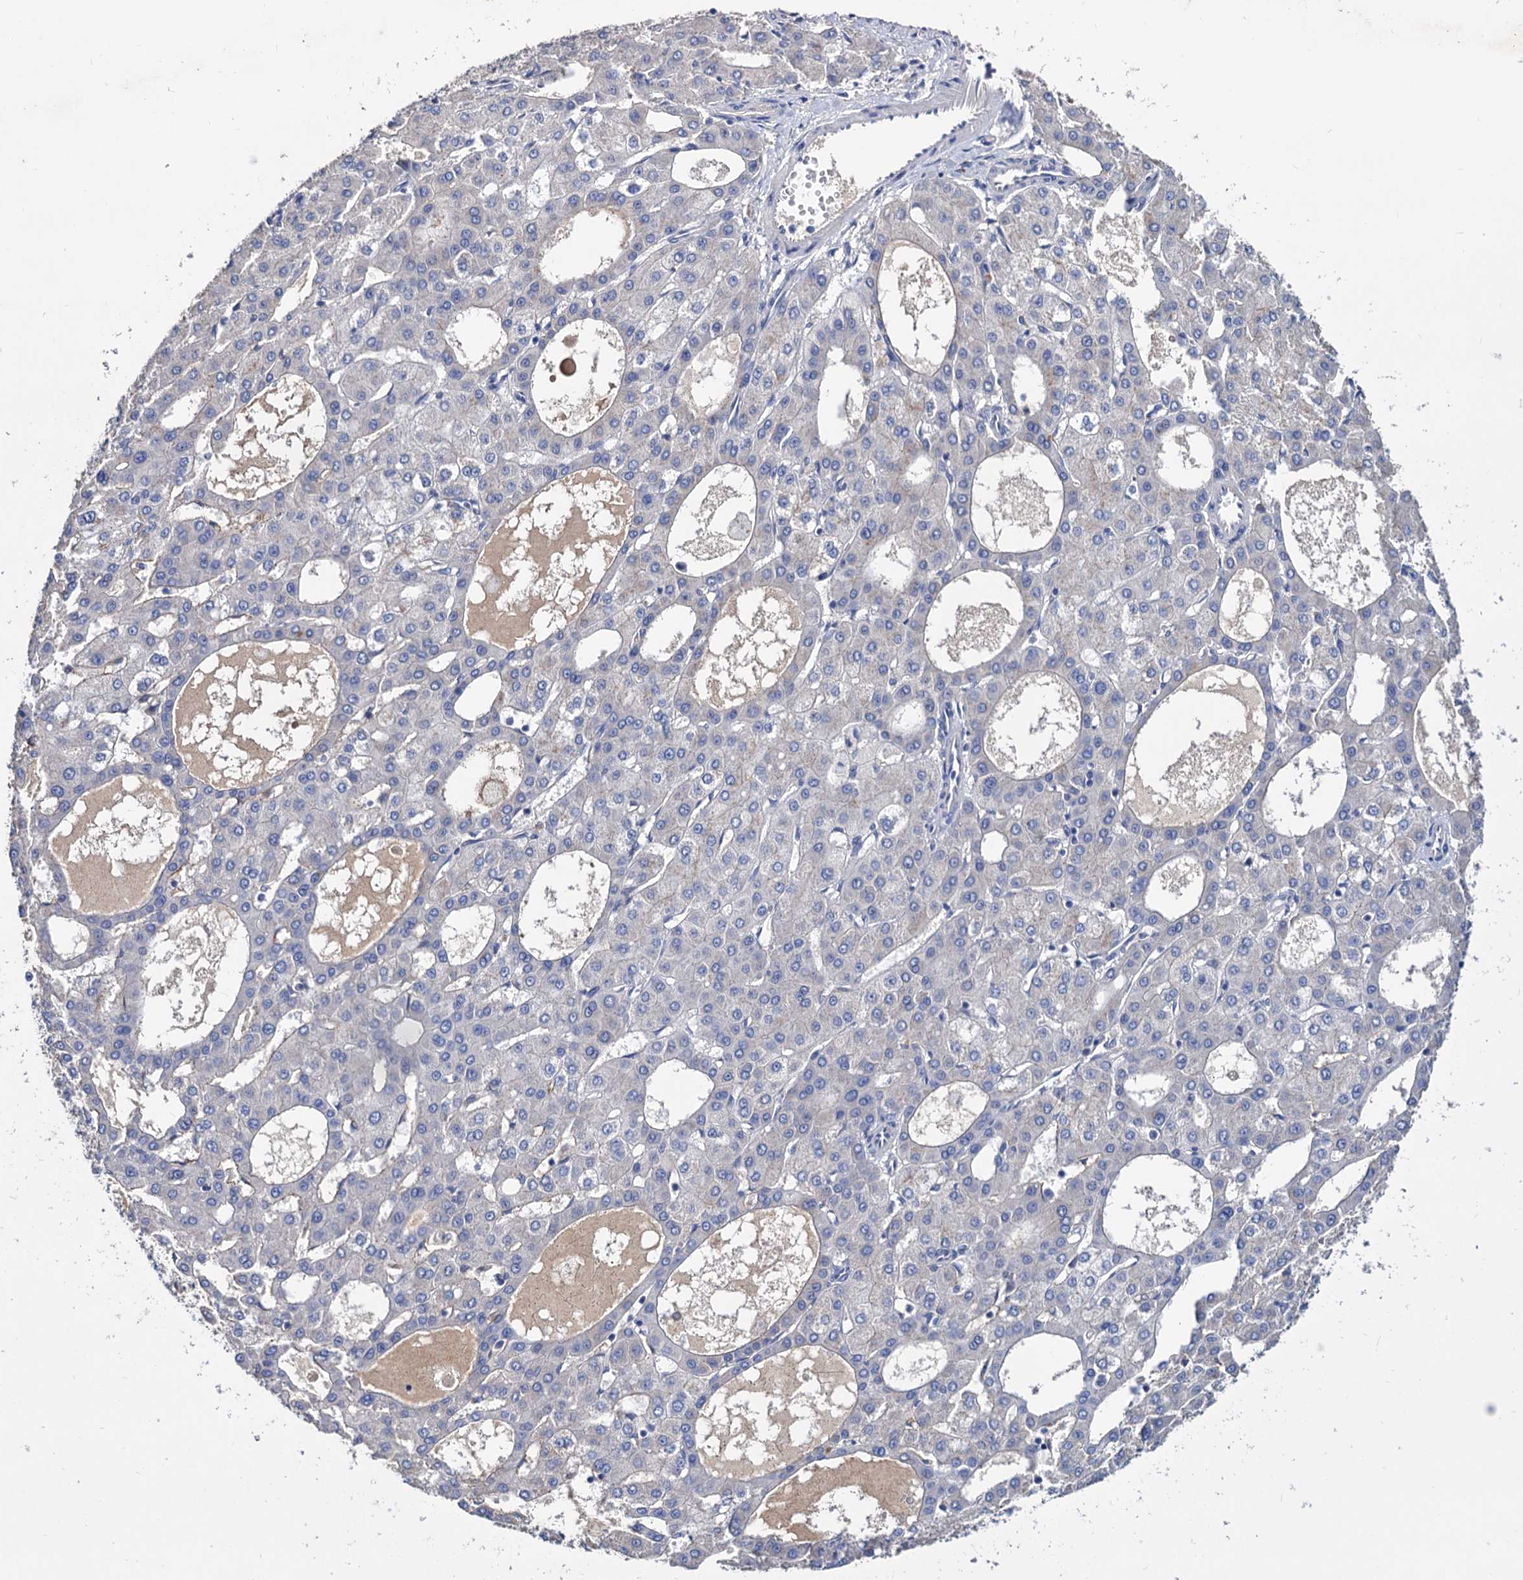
{"staining": {"intensity": "negative", "quantity": "none", "location": "none"}, "tissue": "liver cancer", "cell_type": "Tumor cells", "image_type": "cancer", "snomed": [{"axis": "morphology", "description": "Carcinoma, Hepatocellular, NOS"}, {"axis": "topography", "description": "Liver"}], "caption": "Tumor cells show no significant positivity in liver hepatocellular carcinoma.", "gene": "NPAS4", "patient": {"sex": "male", "age": 47}}